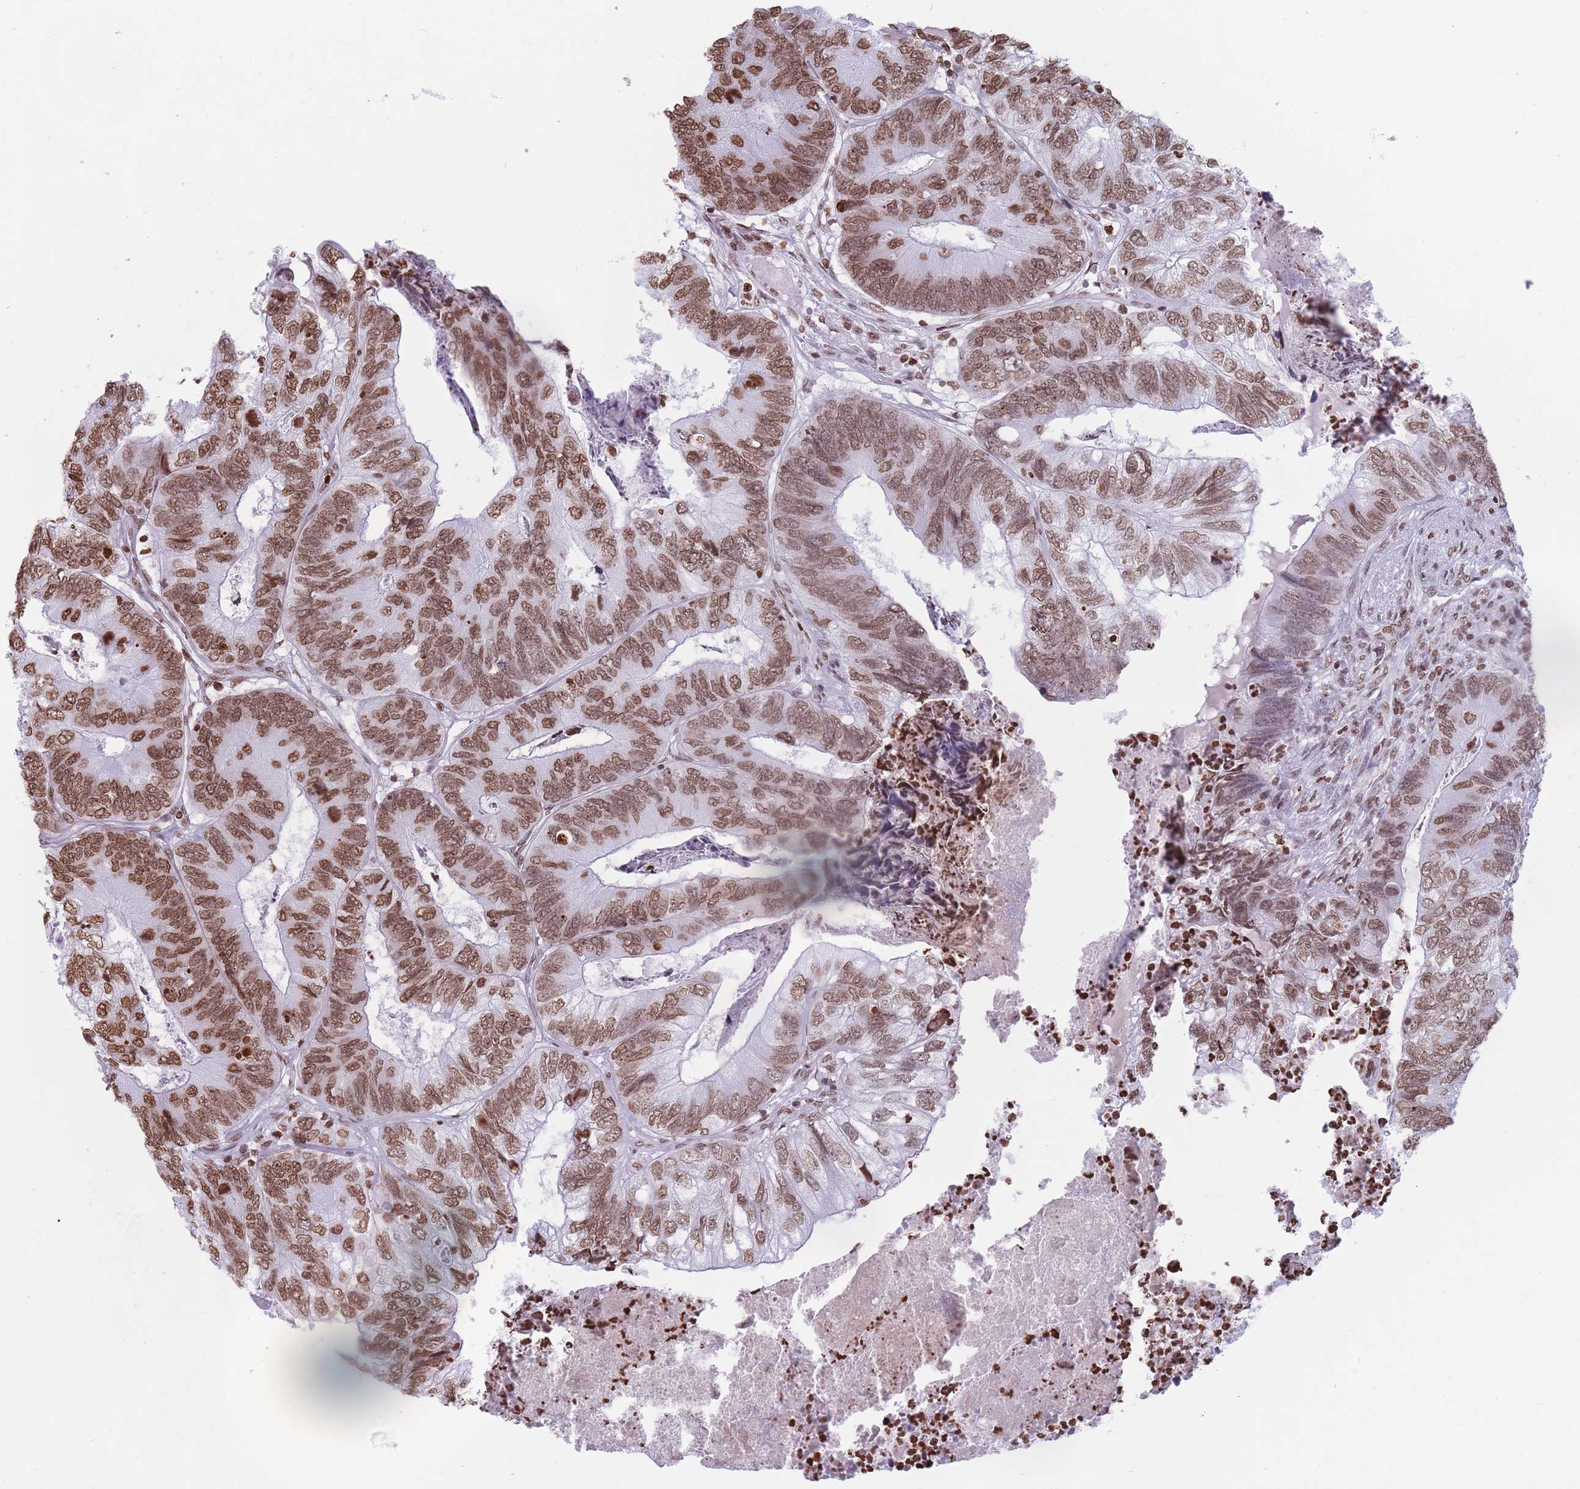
{"staining": {"intensity": "moderate", "quantity": ">75%", "location": "nuclear"}, "tissue": "colorectal cancer", "cell_type": "Tumor cells", "image_type": "cancer", "snomed": [{"axis": "morphology", "description": "Adenocarcinoma, NOS"}, {"axis": "topography", "description": "Colon"}], "caption": "A photomicrograph showing moderate nuclear staining in about >75% of tumor cells in colorectal adenocarcinoma, as visualized by brown immunohistochemical staining.", "gene": "RYK", "patient": {"sex": "female", "age": 67}}